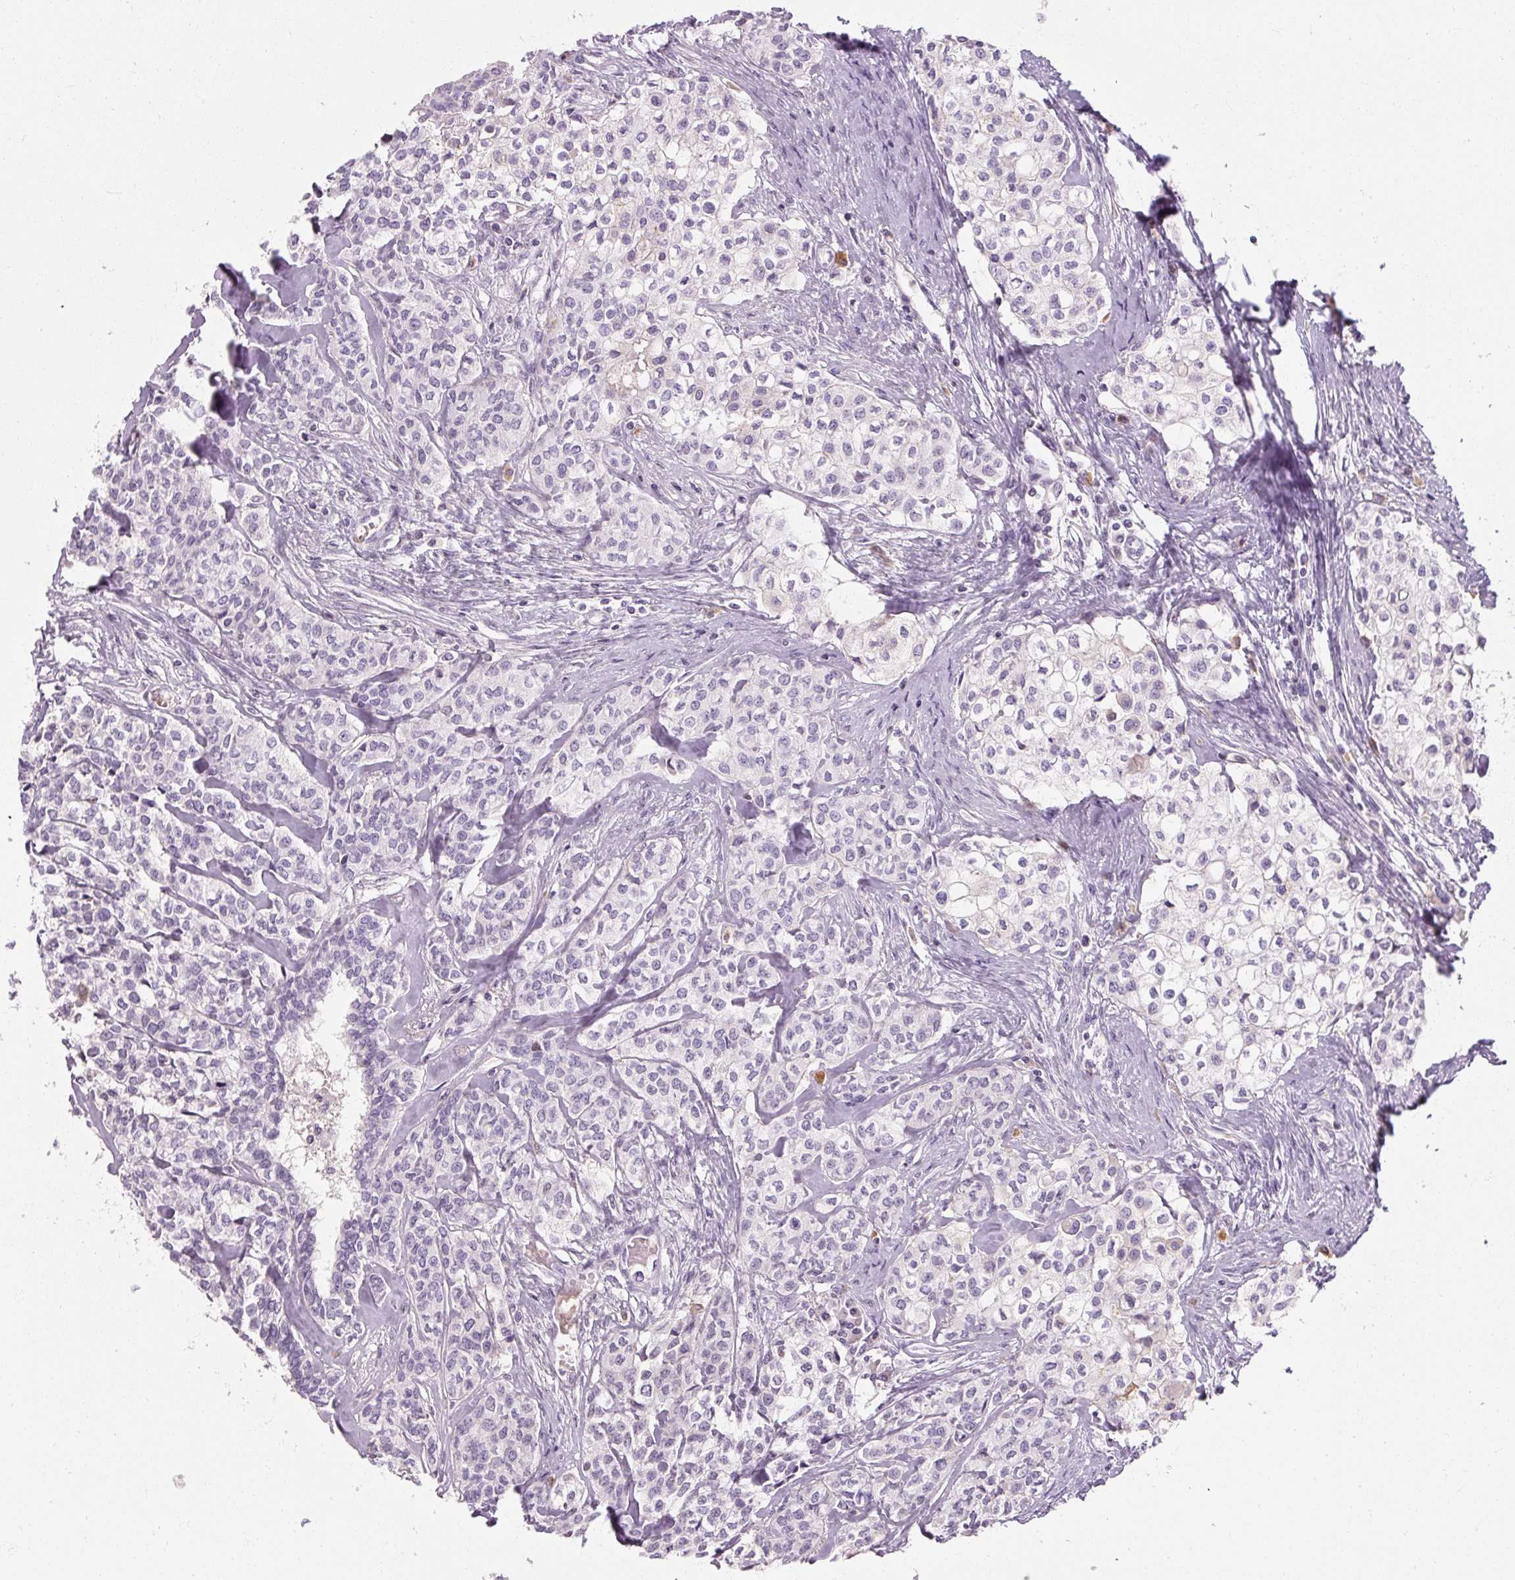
{"staining": {"intensity": "negative", "quantity": "none", "location": "none"}, "tissue": "head and neck cancer", "cell_type": "Tumor cells", "image_type": "cancer", "snomed": [{"axis": "morphology", "description": "Adenocarcinoma, NOS"}, {"axis": "topography", "description": "Head-Neck"}], "caption": "Head and neck adenocarcinoma was stained to show a protein in brown. There is no significant expression in tumor cells.", "gene": "NFE2L3", "patient": {"sex": "male", "age": 81}}